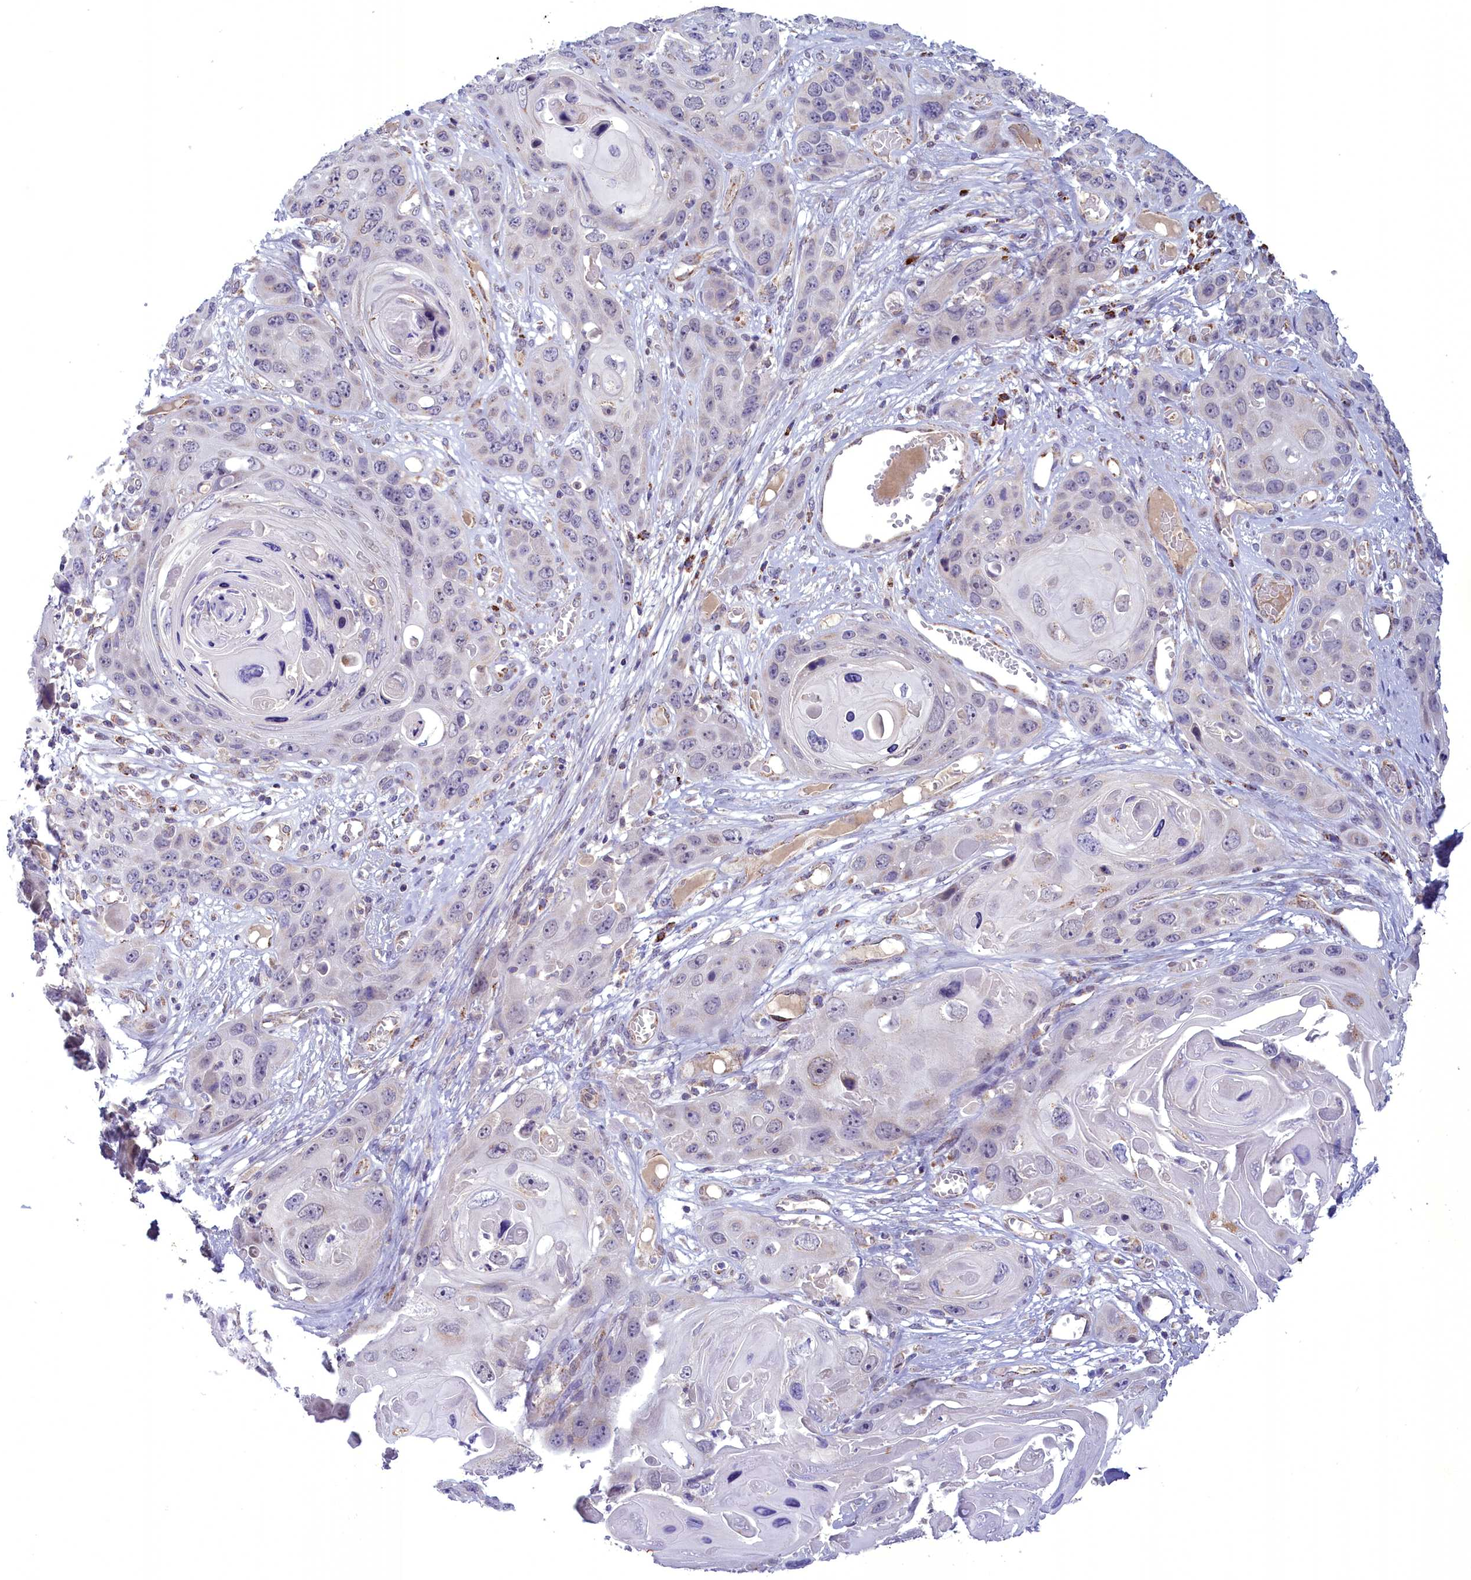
{"staining": {"intensity": "negative", "quantity": "none", "location": "none"}, "tissue": "skin cancer", "cell_type": "Tumor cells", "image_type": "cancer", "snomed": [{"axis": "morphology", "description": "Squamous cell carcinoma, NOS"}, {"axis": "topography", "description": "Skin"}], "caption": "DAB immunohistochemical staining of skin squamous cell carcinoma displays no significant staining in tumor cells.", "gene": "FAM149B1", "patient": {"sex": "male", "age": 55}}